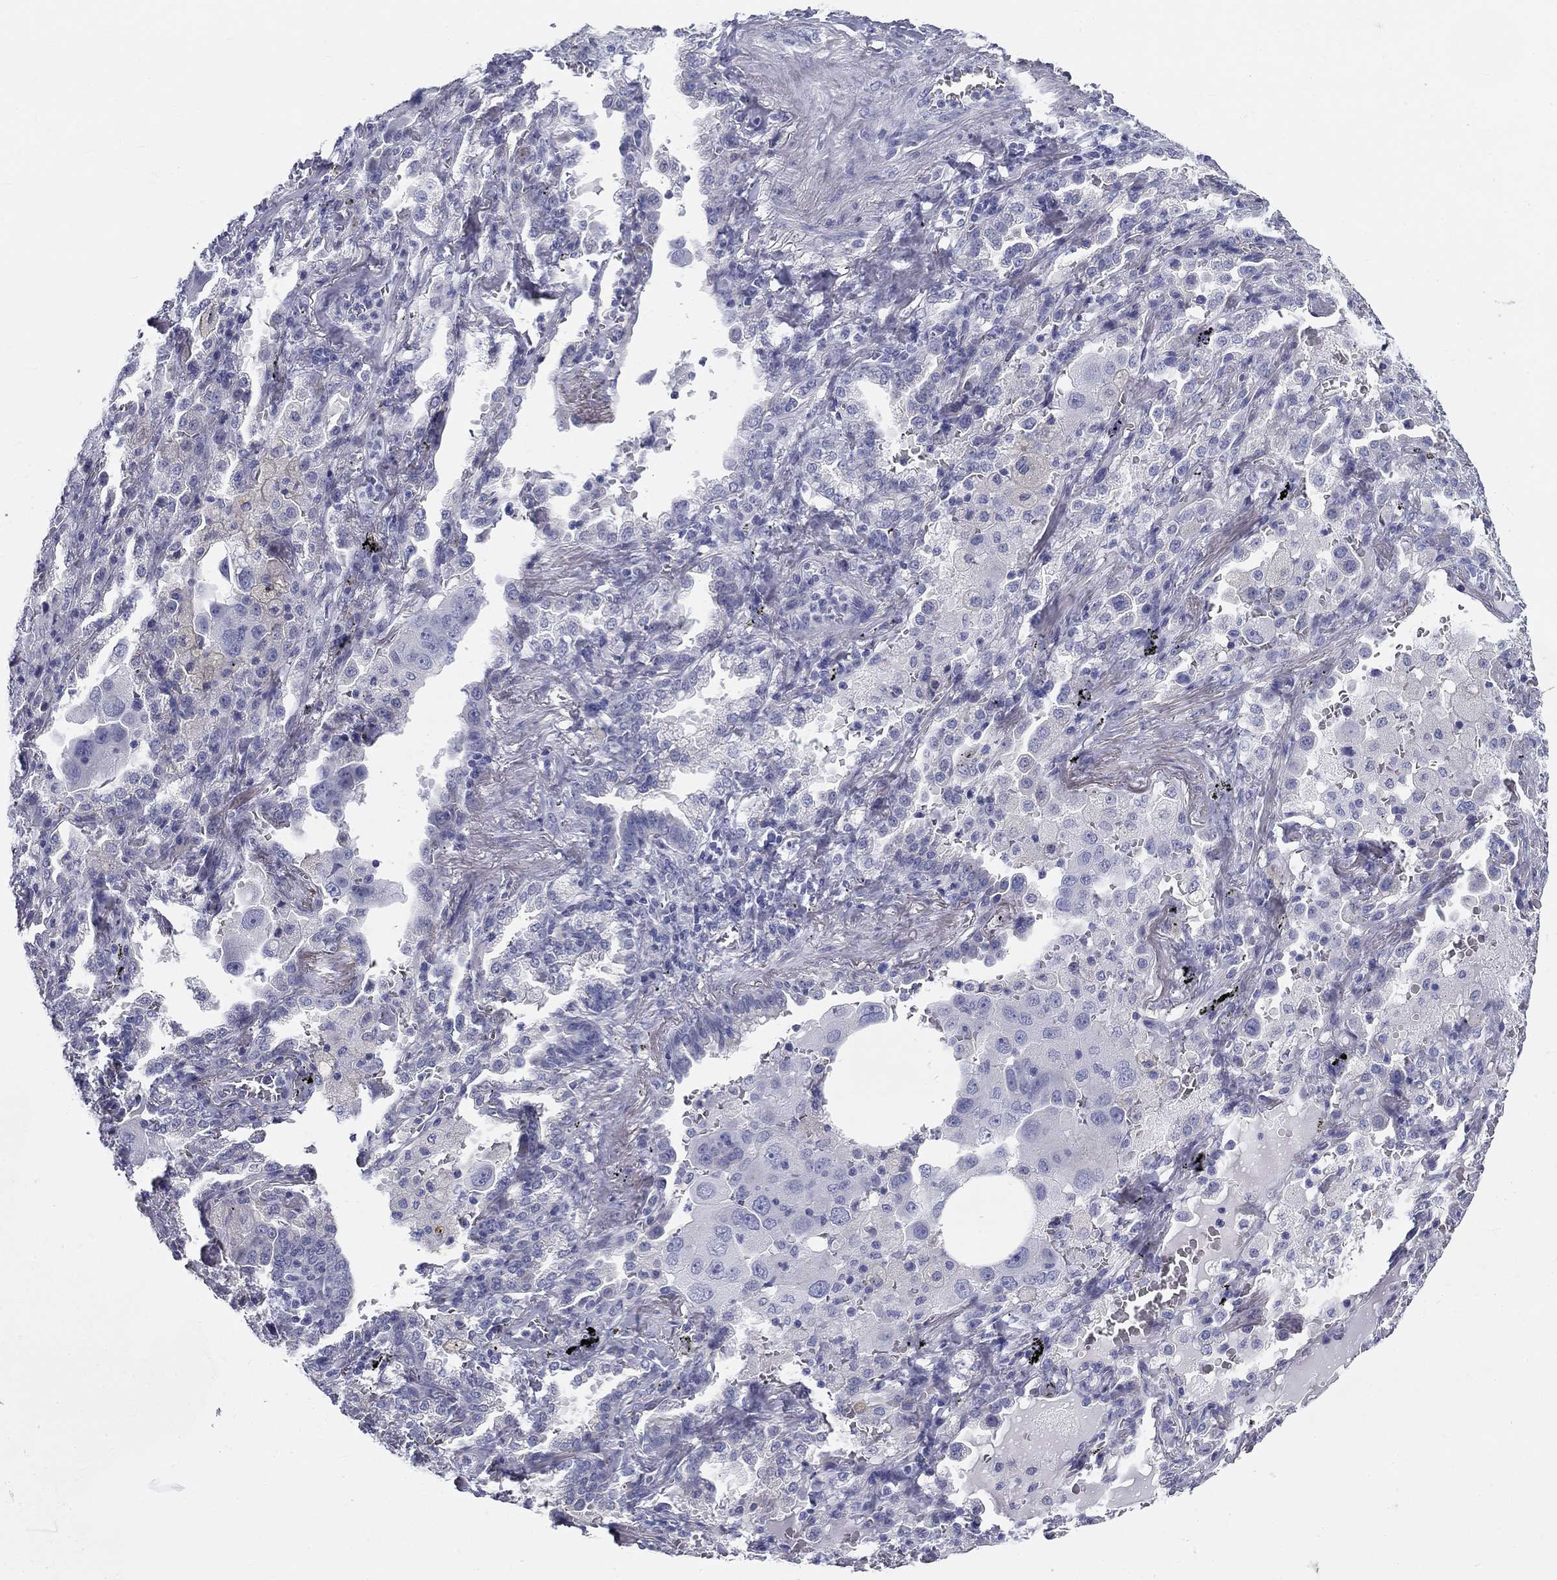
{"staining": {"intensity": "negative", "quantity": "none", "location": "none"}, "tissue": "lung cancer", "cell_type": "Tumor cells", "image_type": "cancer", "snomed": [{"axis": "morphology", "description": "Adenocarcinoma, NOS"}, {"axis": "topography", "description": "Lung"}], "caption": "Immunohistochemistry of human adenocarcinoma (lung) exhibits no positivity in tumor cells. Brightfield microscopy of immunohistochemistry stained with DAB (3,3'-diaminobenzidine) (brown) and hematoxylin (blue), captured at high magnification.", "gene": "GALNTL5", "patient": {"sex": "female", "age": 61}}